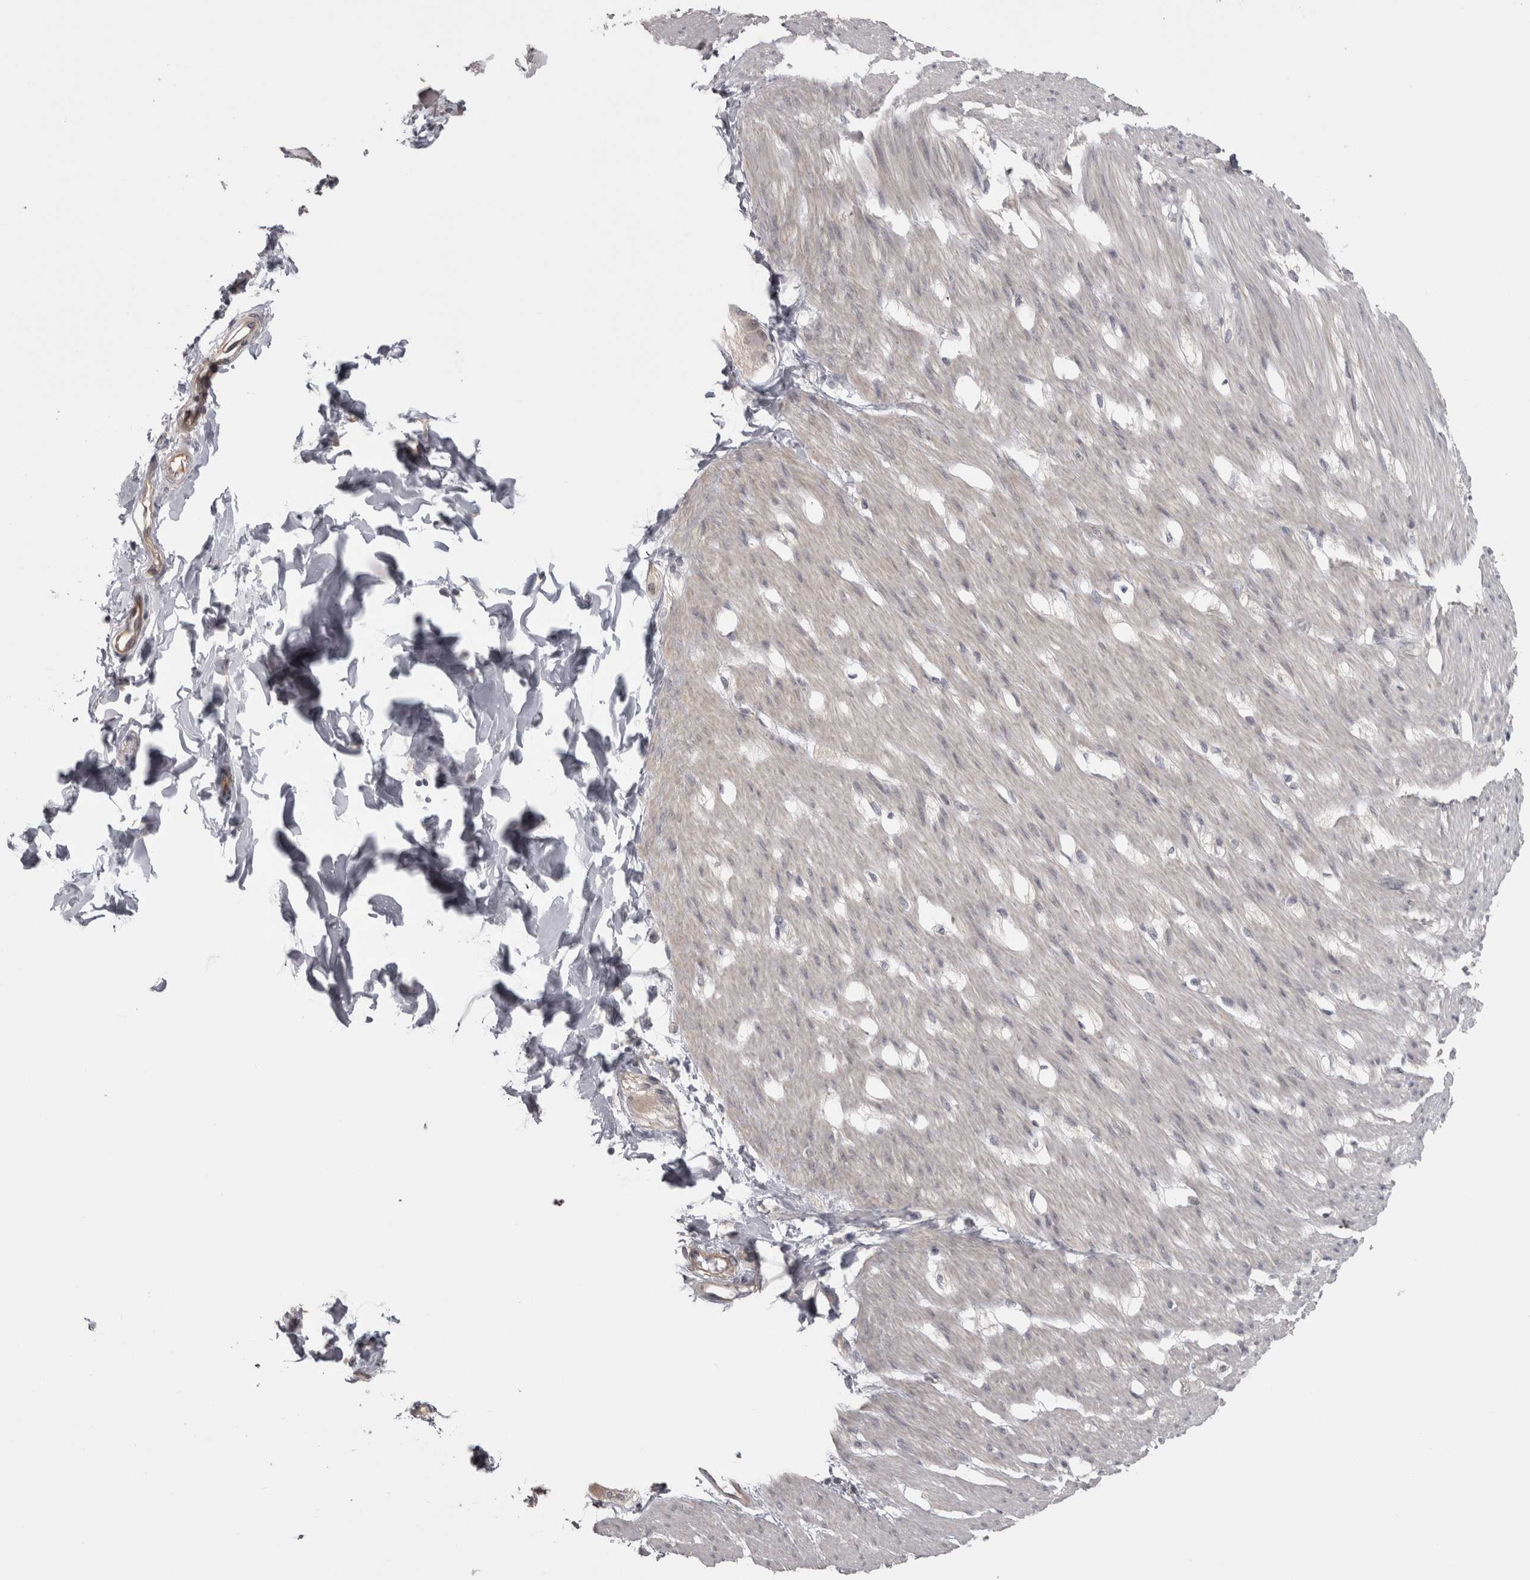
{"staining": {"intensity": "weak", "quantity": "25%-75%", "location": "cytoplasmic/membranous"}, "tissue": "smooth muscle", "cell_type": "Smooth muscle cells", "image_type": "normal", "snomed": [{"axis": "morphology", "description": "Normal tissue, NOS"}, {"axis": "morphology", "description": "Adenocarcinoma, NOS"}, {"axis": "topography", "description": "Smooth muscle"}, {"axis": "topography", "description": "Colon"}], "caption": "Immunohistochemical staining of normal smooth muscle displays low levels of weak cytoplasmic/membranous staining in approximately 25%-75% of smooth muscle cells.", "gene": "PPP1R12B", "patient": {"sex": "male", "age": 14}}